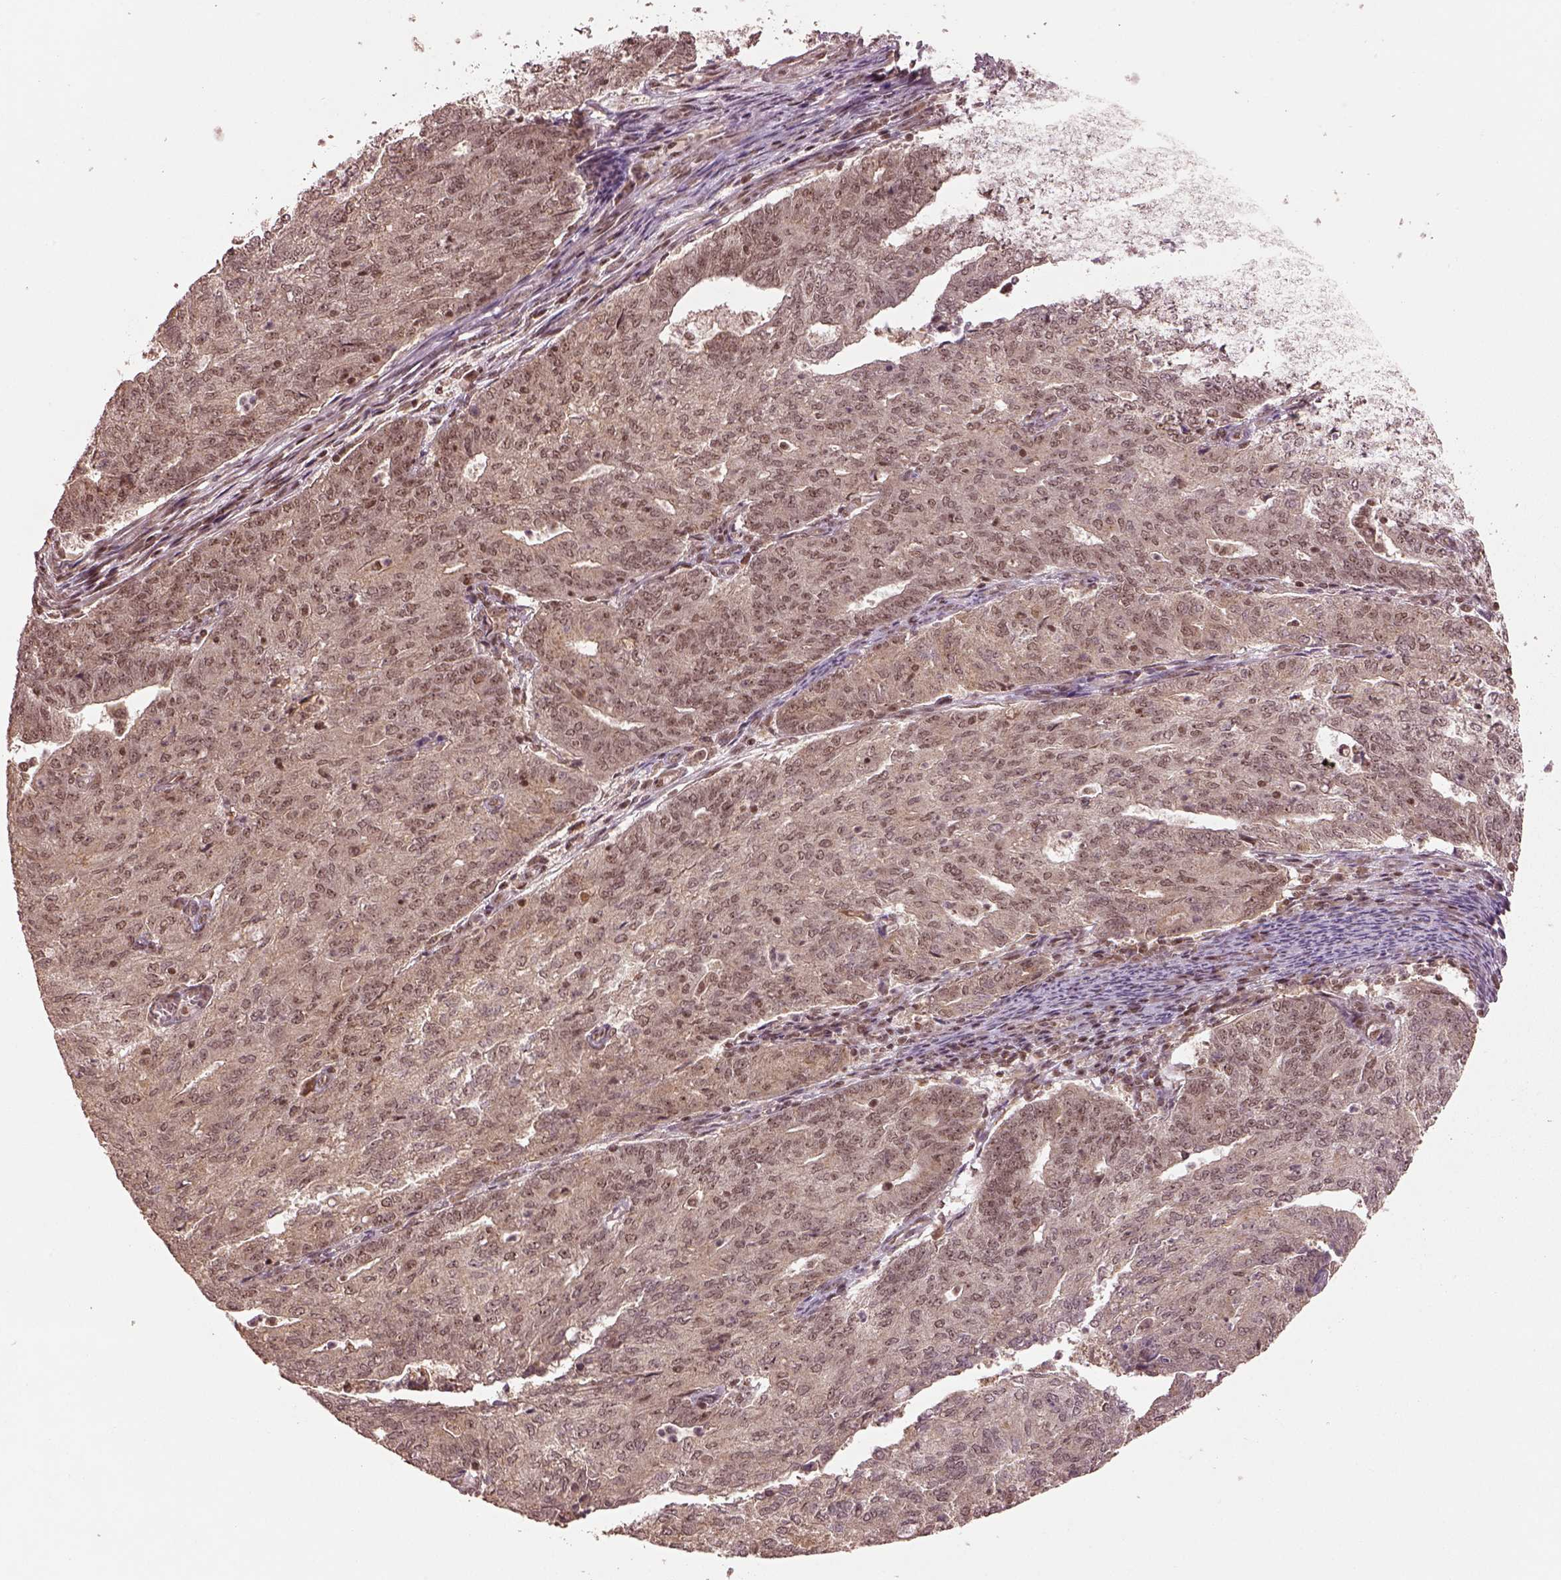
{"staining": {"intensity": "weak", "quantity": ">75%", "location": "nuclear"}, "tissue": "endometrial cancer", "cell_type": "Tumor cells", "image_type": "cancer", "snomed": [{"axis": "morphology", "description": "Adenocarcinoma, NOS"}, {"axis": "topography", "description": "Endometrium"}], "caption": "This micrograph exhibits immunohistochemistry staining of human endometrial cancer, with low weak nuclear positivity in approximately >75% of tumor cells.", "gene": "BRD9", "patient": {"sex": "female", "age": 82}}